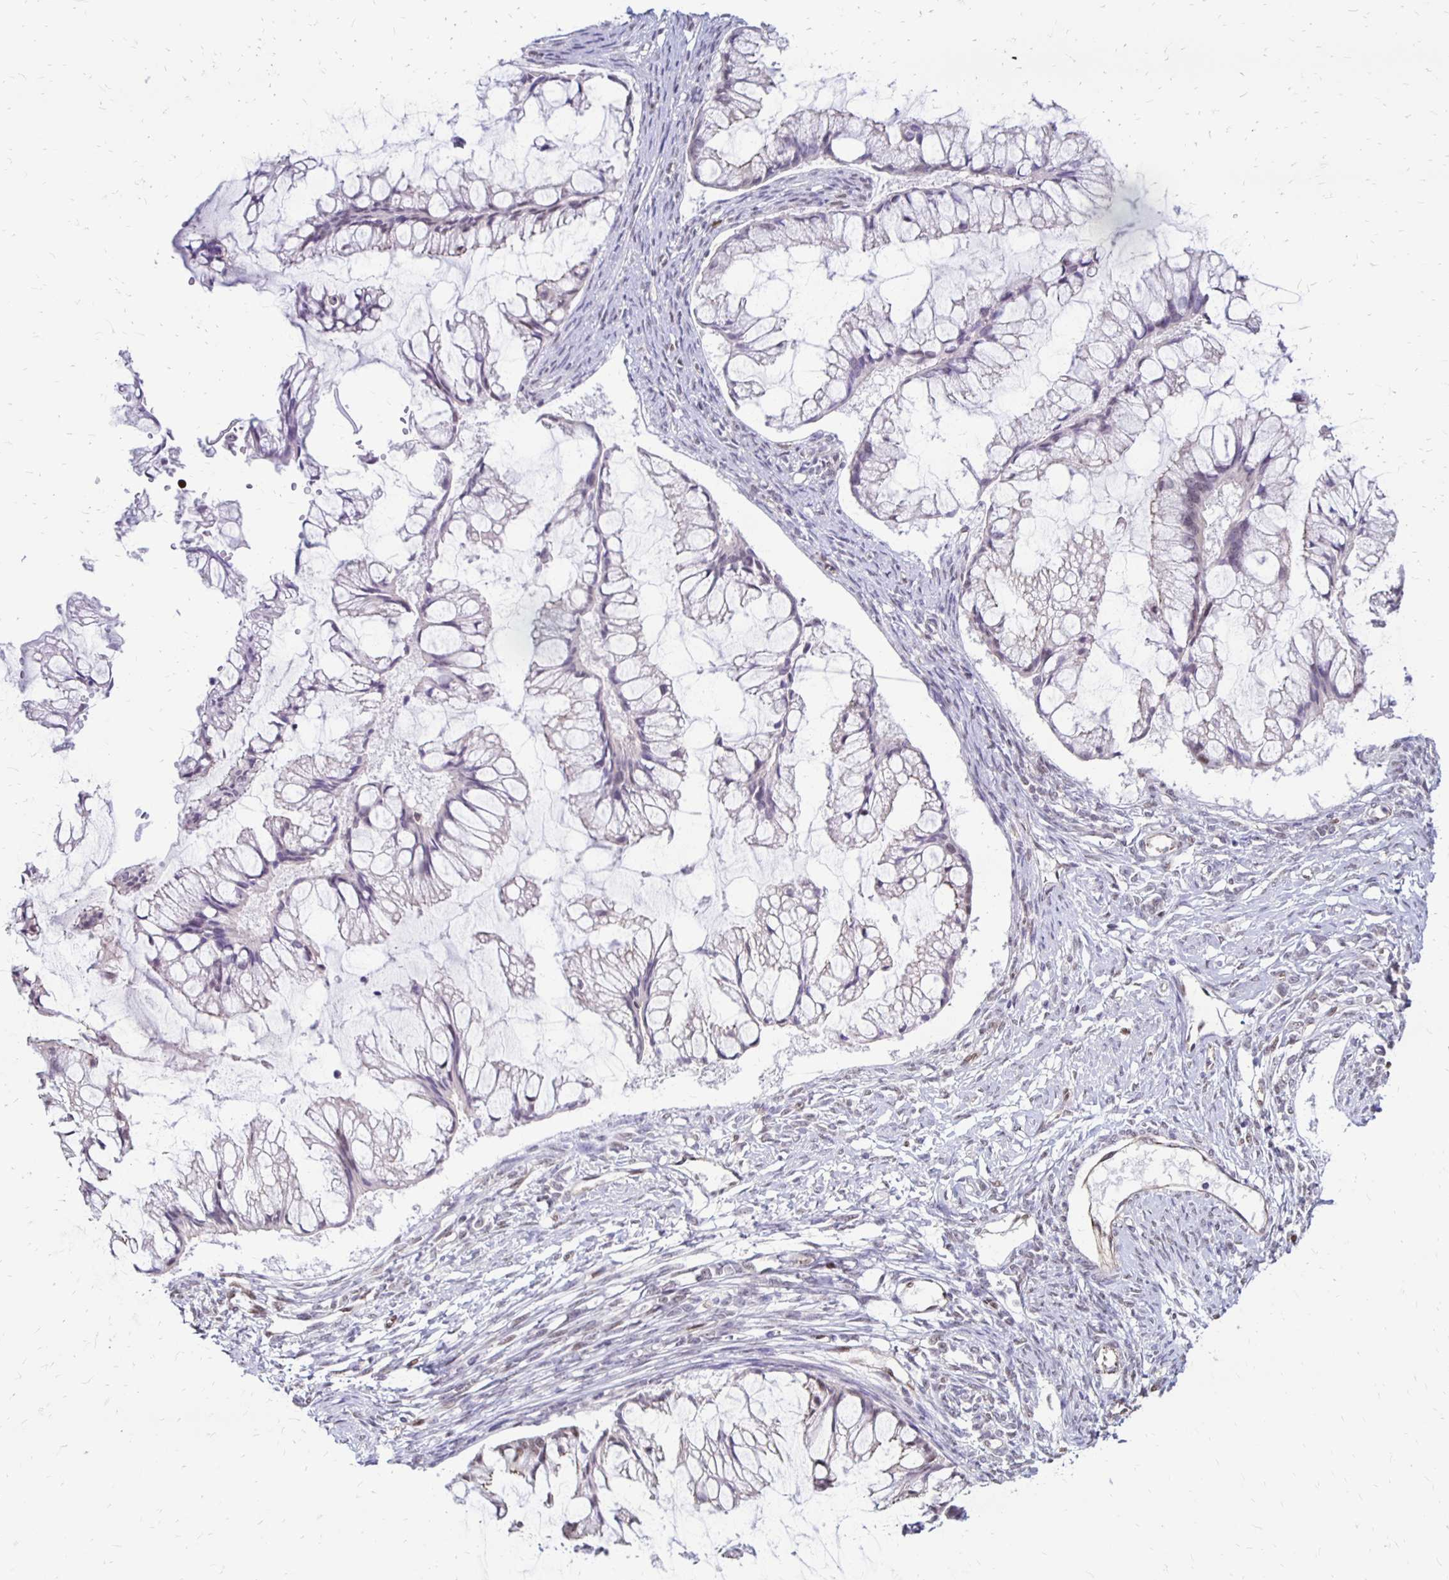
{"staining": {"intensity": "moderate", "quantity": "25%-75%", "location": "cytoplasmic/membranous,nuclear"}, "tissue": "ovarian cancer", "cell_type": "Tumor cells", "image_type": "cancer", "snomed": [{"axis": "morphology", "description": "Cystadenocarcinoma, mucinous, NOS"}, {"axis": "topography", "description": "Ovary"}], "caption": "The histopathology image reveals a brown stain indicating the presence of a protein in the cytoplasmic/membranous and nuclear of tumor cells in ovarian cancer (mucinous cystadenocarcinoma).", "gene": "DDB2", "patient": {"sex": "female", "age": 73}}